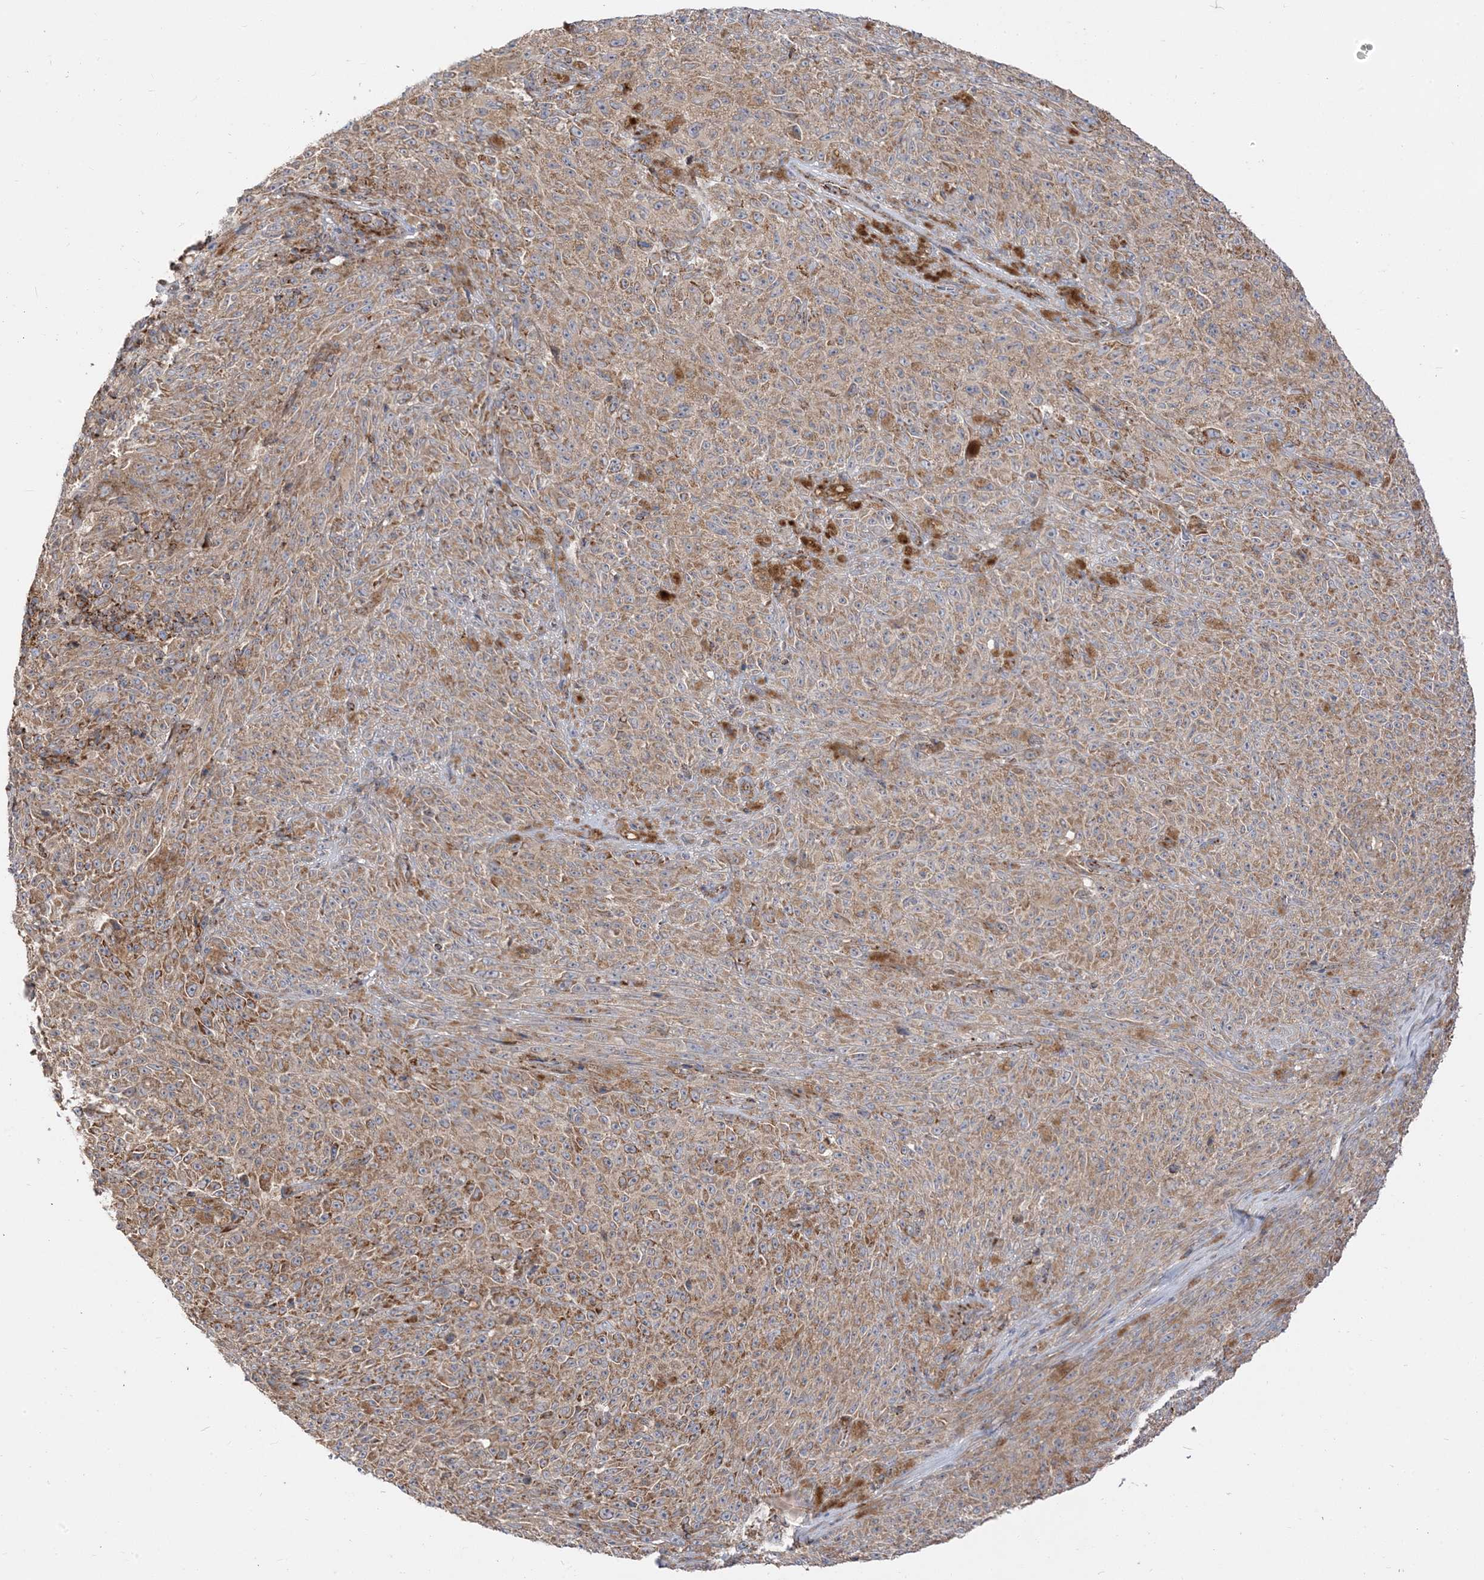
{"staining": {"intensity": "moderate", "quantity": ">75%", "location": "cytoplasmic/membranous"}, "tissue": "melanoma", "cell_type": "Tumor cells", "image_type": "cancer", "snomed": [{"axis": "morphology", "description": "Malignant melanoma, NOS"}, {"axis": "topography", "description": "Skin"}], "caption": "Protein staining of malignant melanoma tissue displays moderate cytoplasmic/membranous positivity in about >75% of tumor cells.", "gene": "AARS2", "patient": {"sex": "female", "age": 82}}